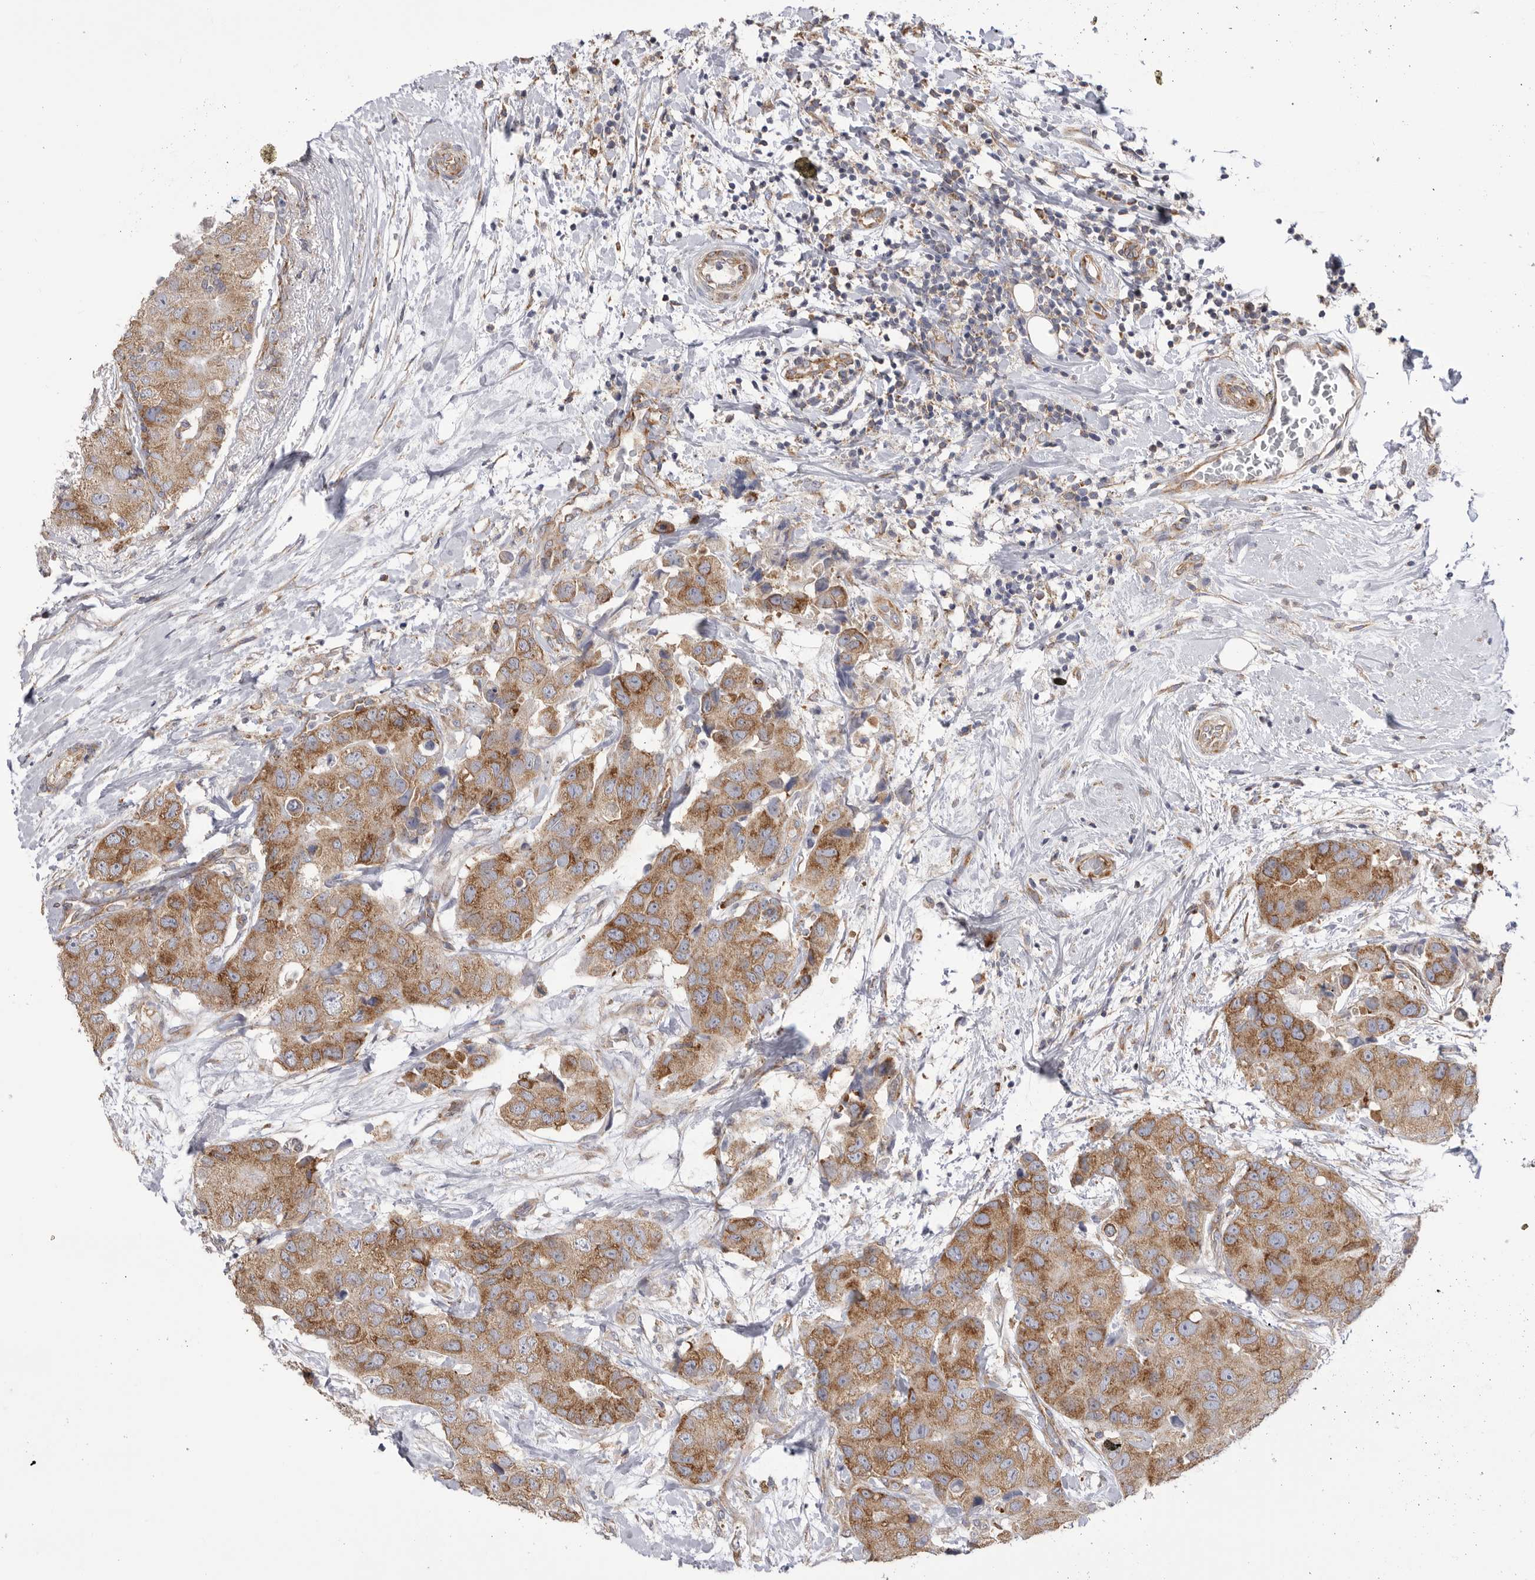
{"staining": {"intensity": "moderate", "quantity": ">75%", "location": "cytoplasmic/membranous"}, "tissue": "breast cancer", "cell_type": "Tumor cells", "image_type": "cancer", "snomed": [{"axis": "morphology", "description": "Duct carcinoma"}, {"axis": "topography", "description": "Breast"}], "caption": "Immunohistochemistry (IHC) histopathology image of human breast cancer stained for a protein (brown), which shows medium levels of moderate cytoplasmic/membranous positivity in about >75% of tumor cells.", "gene": "SERBP1", "patient": {"sex": "female", "age": 62}}